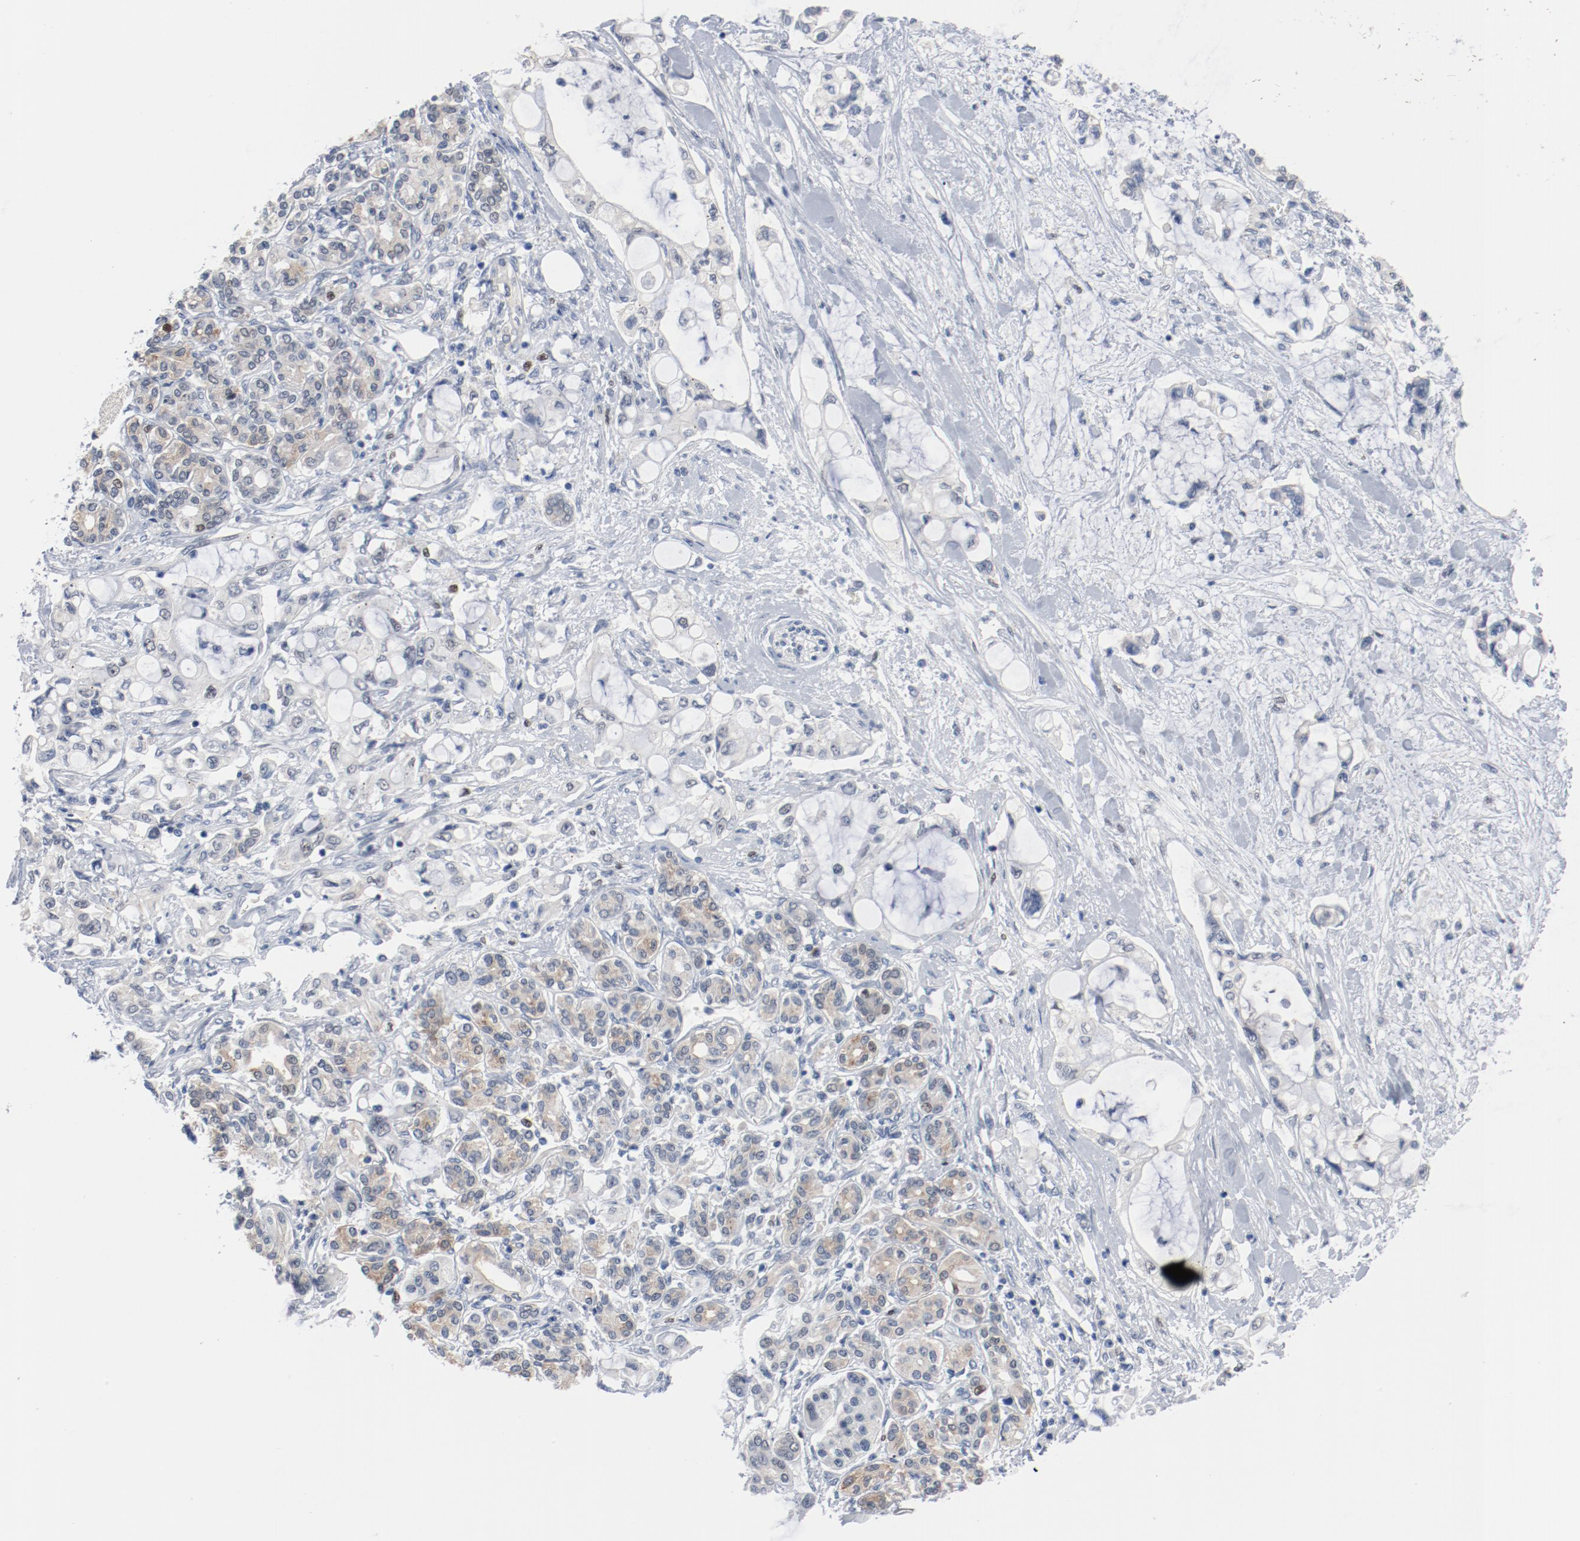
{"staining": {"intensity": "negative", "quantity": "none", "location": "none"}, "tissue": "pancreatic cancer", "cell_type": "Tumor cells", "image_type": "cancer", "snomed": [{"axis": "morphology", "description": "Adenocarcinoma, NOS"}, {"axis": "topography", "description": "Pancreas"}], "caption": "High magnification brightfield microscopy of adenocarcinoma (pancreatic) stained with DAB (brown) and counterstained with hematoxylin (blue): tumor cells show no significant expression.", "gene": "FOXP1", "patient": {"sex": "female", "age": 70}}